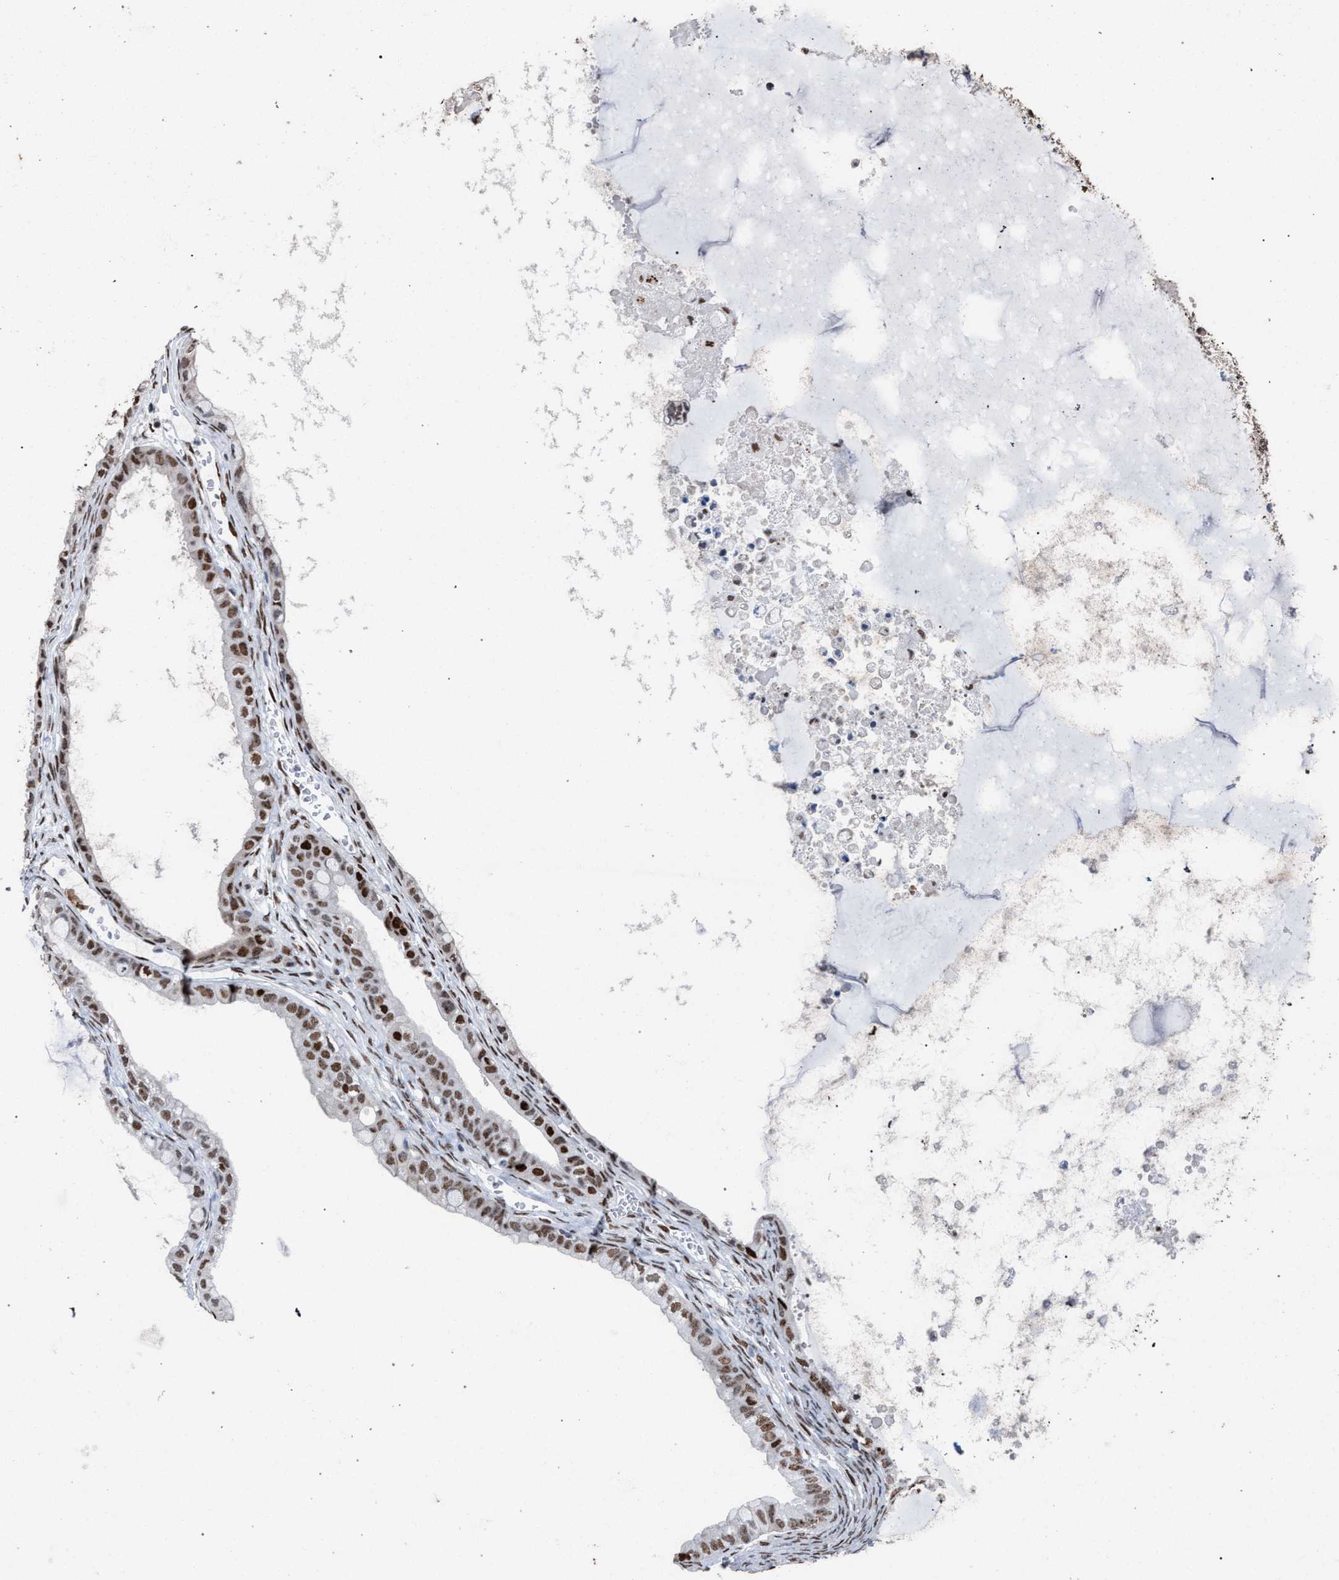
{"staining": {"intensity": "moderate", "quantity": ">75%", "location": "nuclear"}, "tissue": "ovarian cancer", "cell_type": "Tumor cells", "image_type": "cancer", "snomed": [{"axis": "morphology", "description": "Cystadenocarcinoma, mucinous, NOS"}, {"axis": "topography", "description": "Ovary"}], "caption": "A brown stain highlights moderate nuclear positivity of a protein in ovarian cancer tumor cells.", "gene": "TP53BP1", "patient": {"sex": "female", "age": 80}}